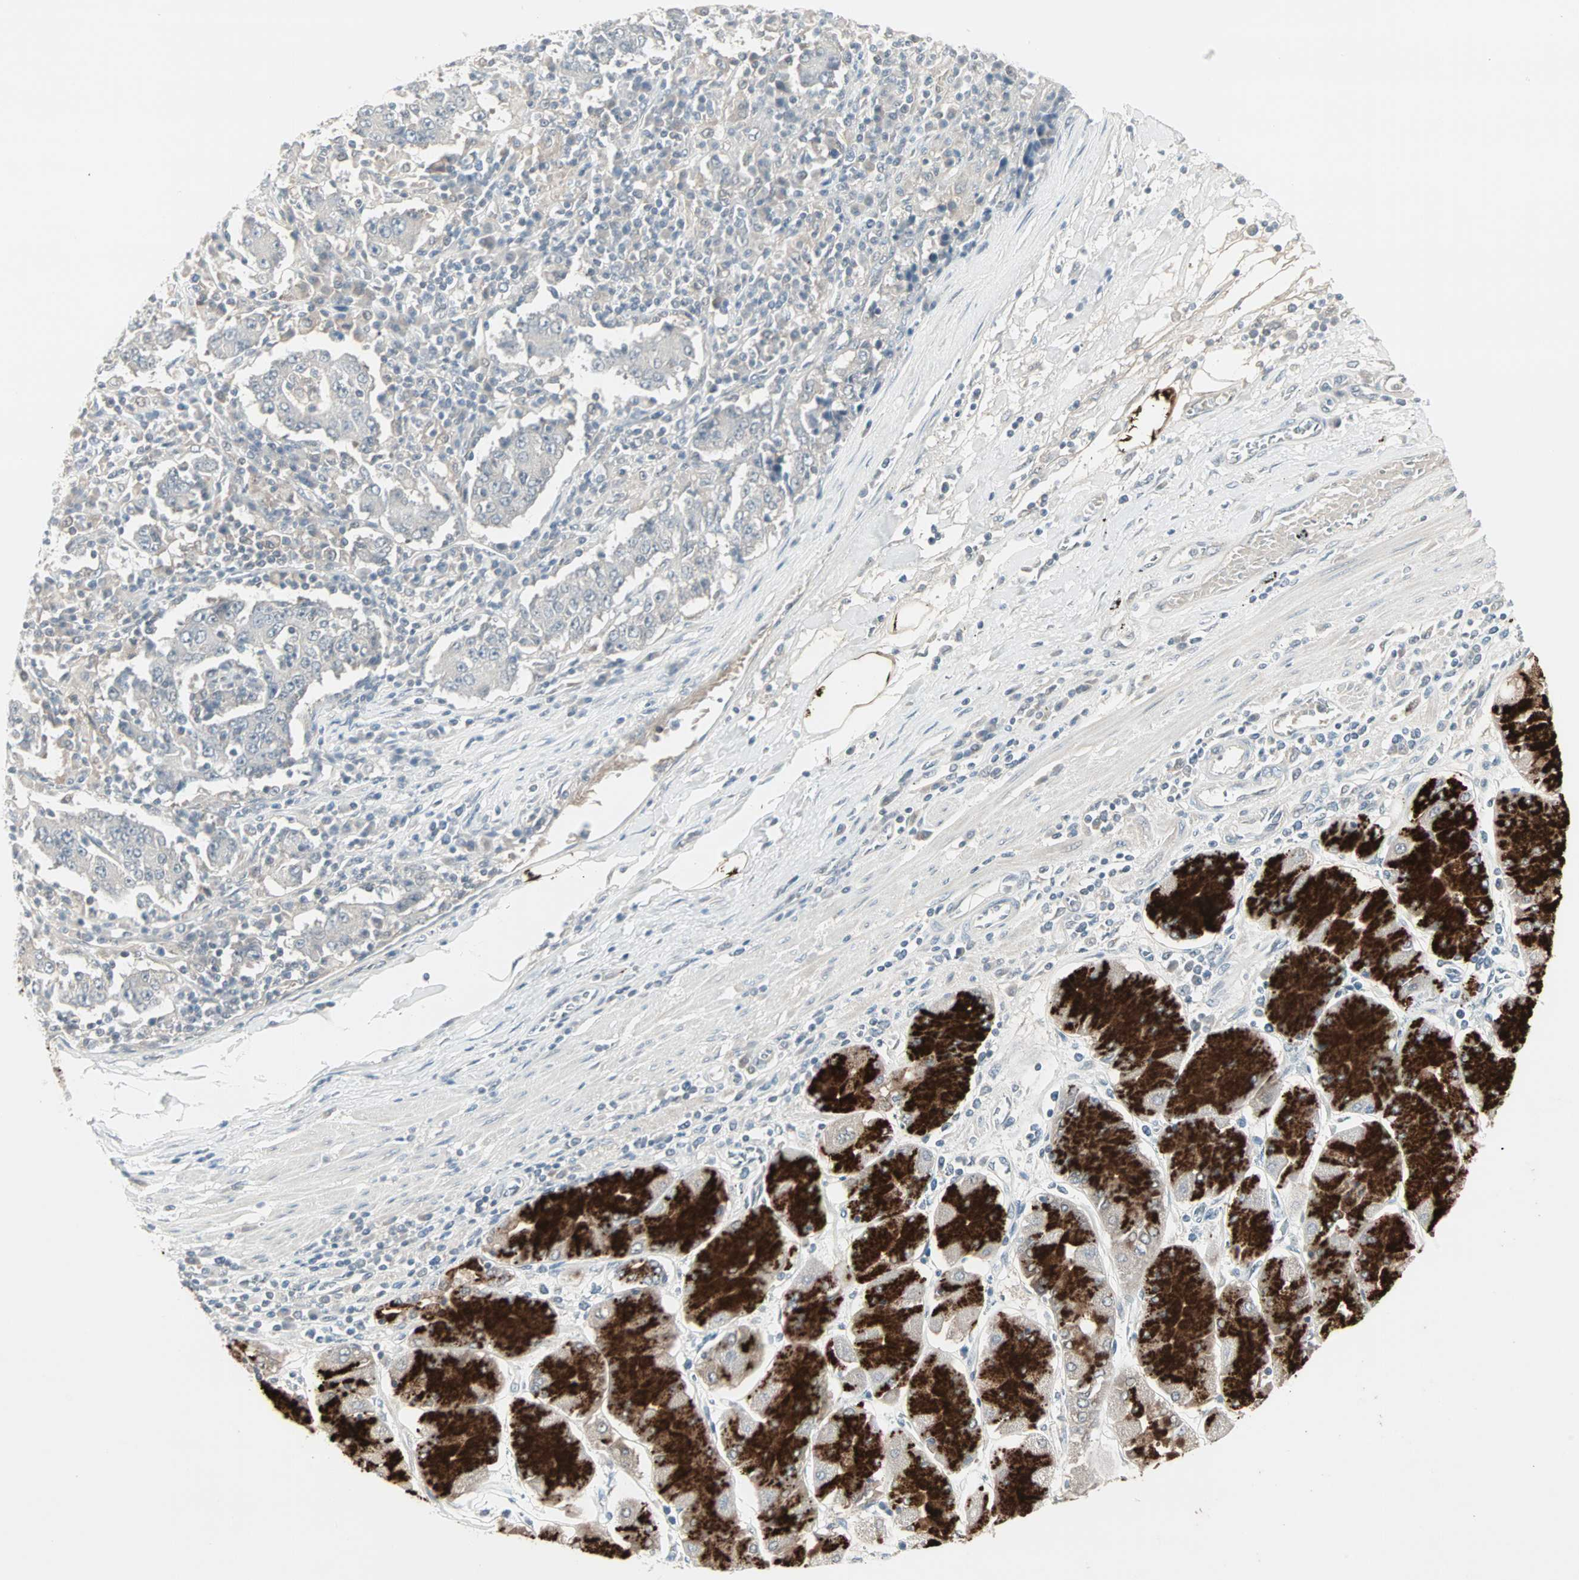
{"staining": {"intensity": "negative", "quantity": "none", "location": "none"}, "tissue": "stomach cancer", "cell_type": "Tumor cells", "image_type": "cancer", "snomed": [{"axis": "morphology", "description": "Normal tissue, NOS"}, {"axis": "morphology", "description": "Adenocarcinoma, NOS"}, {"axis": "topography", "description": "Stomach, upper"}, {"axis": "topography", "description": "Stomach"}], "caption": "Protein analysis of adenocarcinoma (stomach) reveals no significant positivity in tumor cells. (Immunohistochemistry (ihc), brightfield microscopy, high magnification).", "gene": "PTPA", "patient": {"sex": "male", "age": 59}}